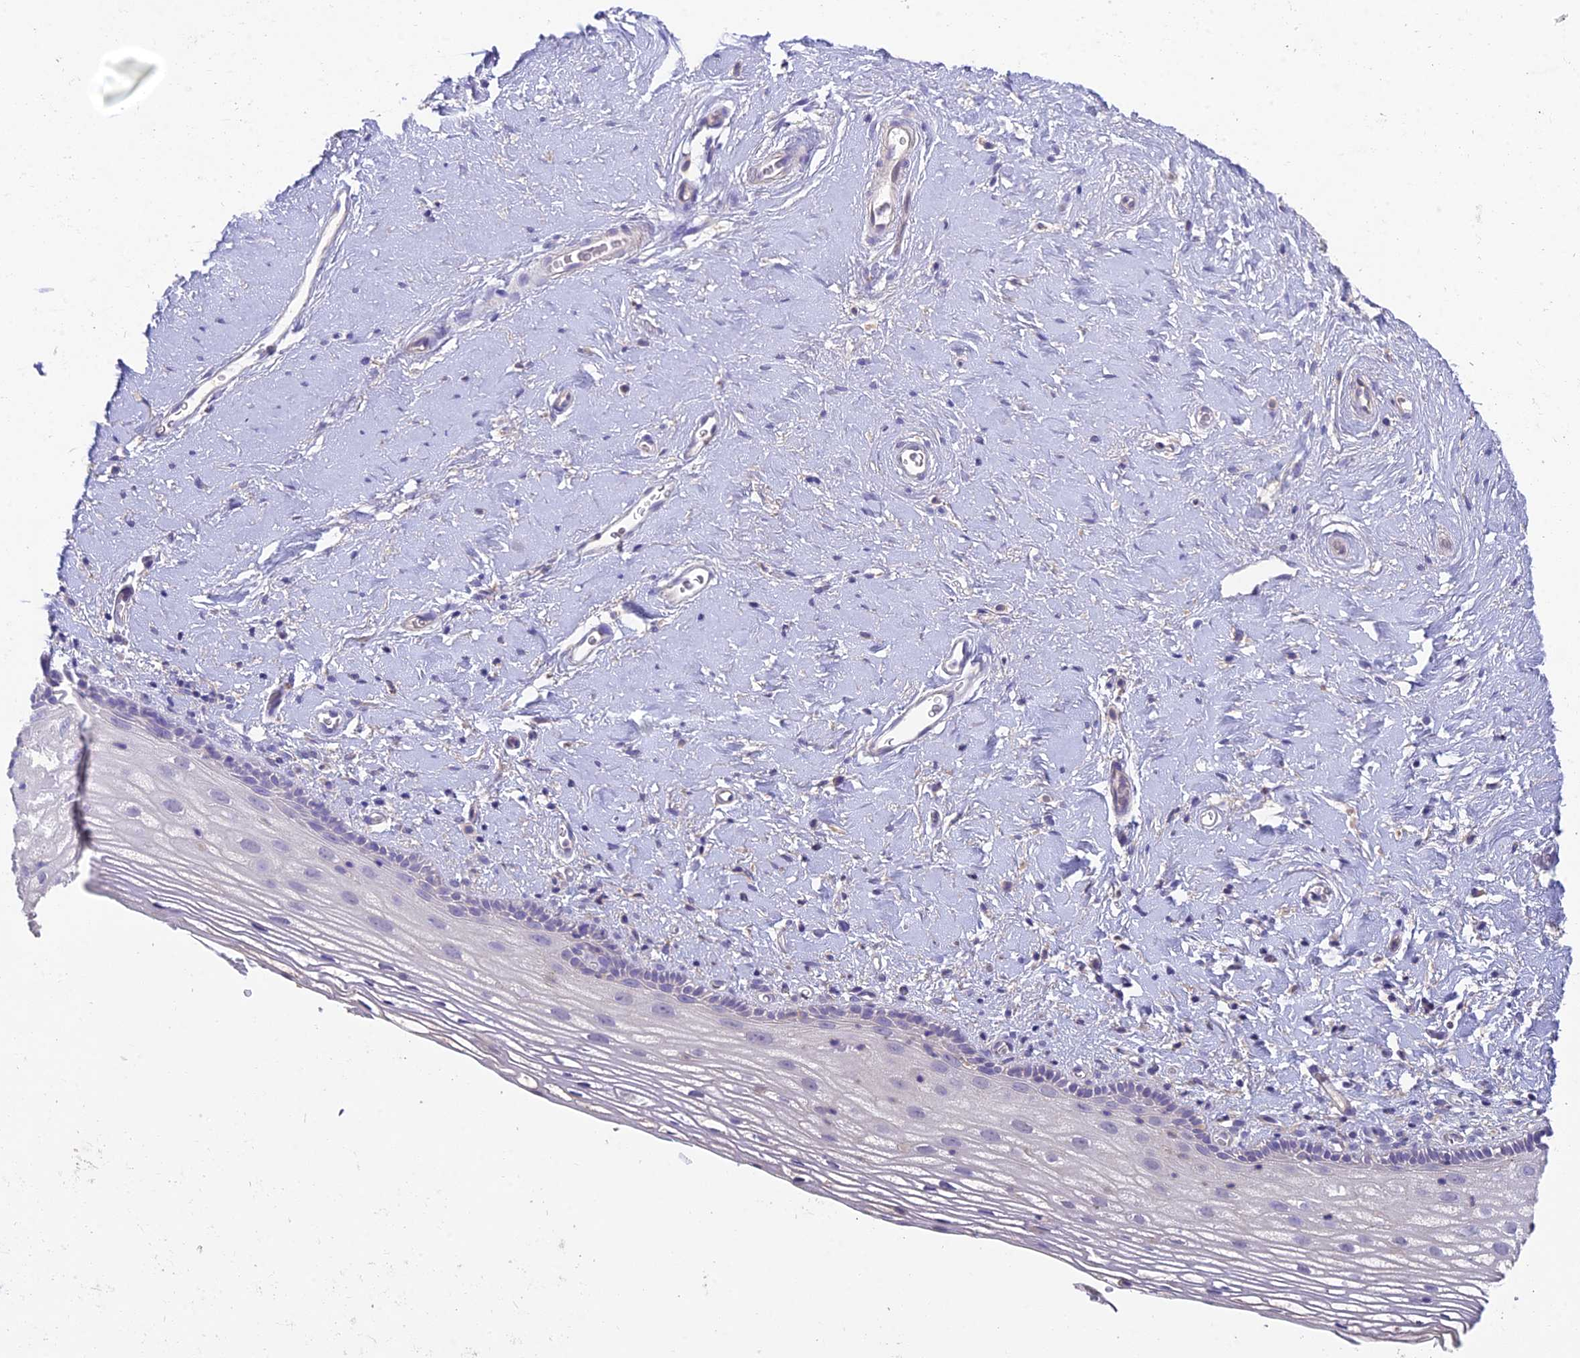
{"staining": {"intensity": "weak", "quantity": "<25%", "location": "nuclear"}, "tissue": "vagina", "cell_type": "Squamous epithelial cells", "image_type": "normal", "snomed": [{"axis": "morphology", "description": "Normal tissue, NOS"}, {"axis": "morphology", "description": "Adenocarcinoma, NOS"}, {"axis": "topography", "description": "Rectum"}, {"axis": "topography", "description": "Vagina"}], "caption": "Immunohistochemical staining of benign vagina reveals no significant staining in squamous epithelial cells.", "gene": "ADAMTS13", "patient": {"sex": "female", "age": 71}}